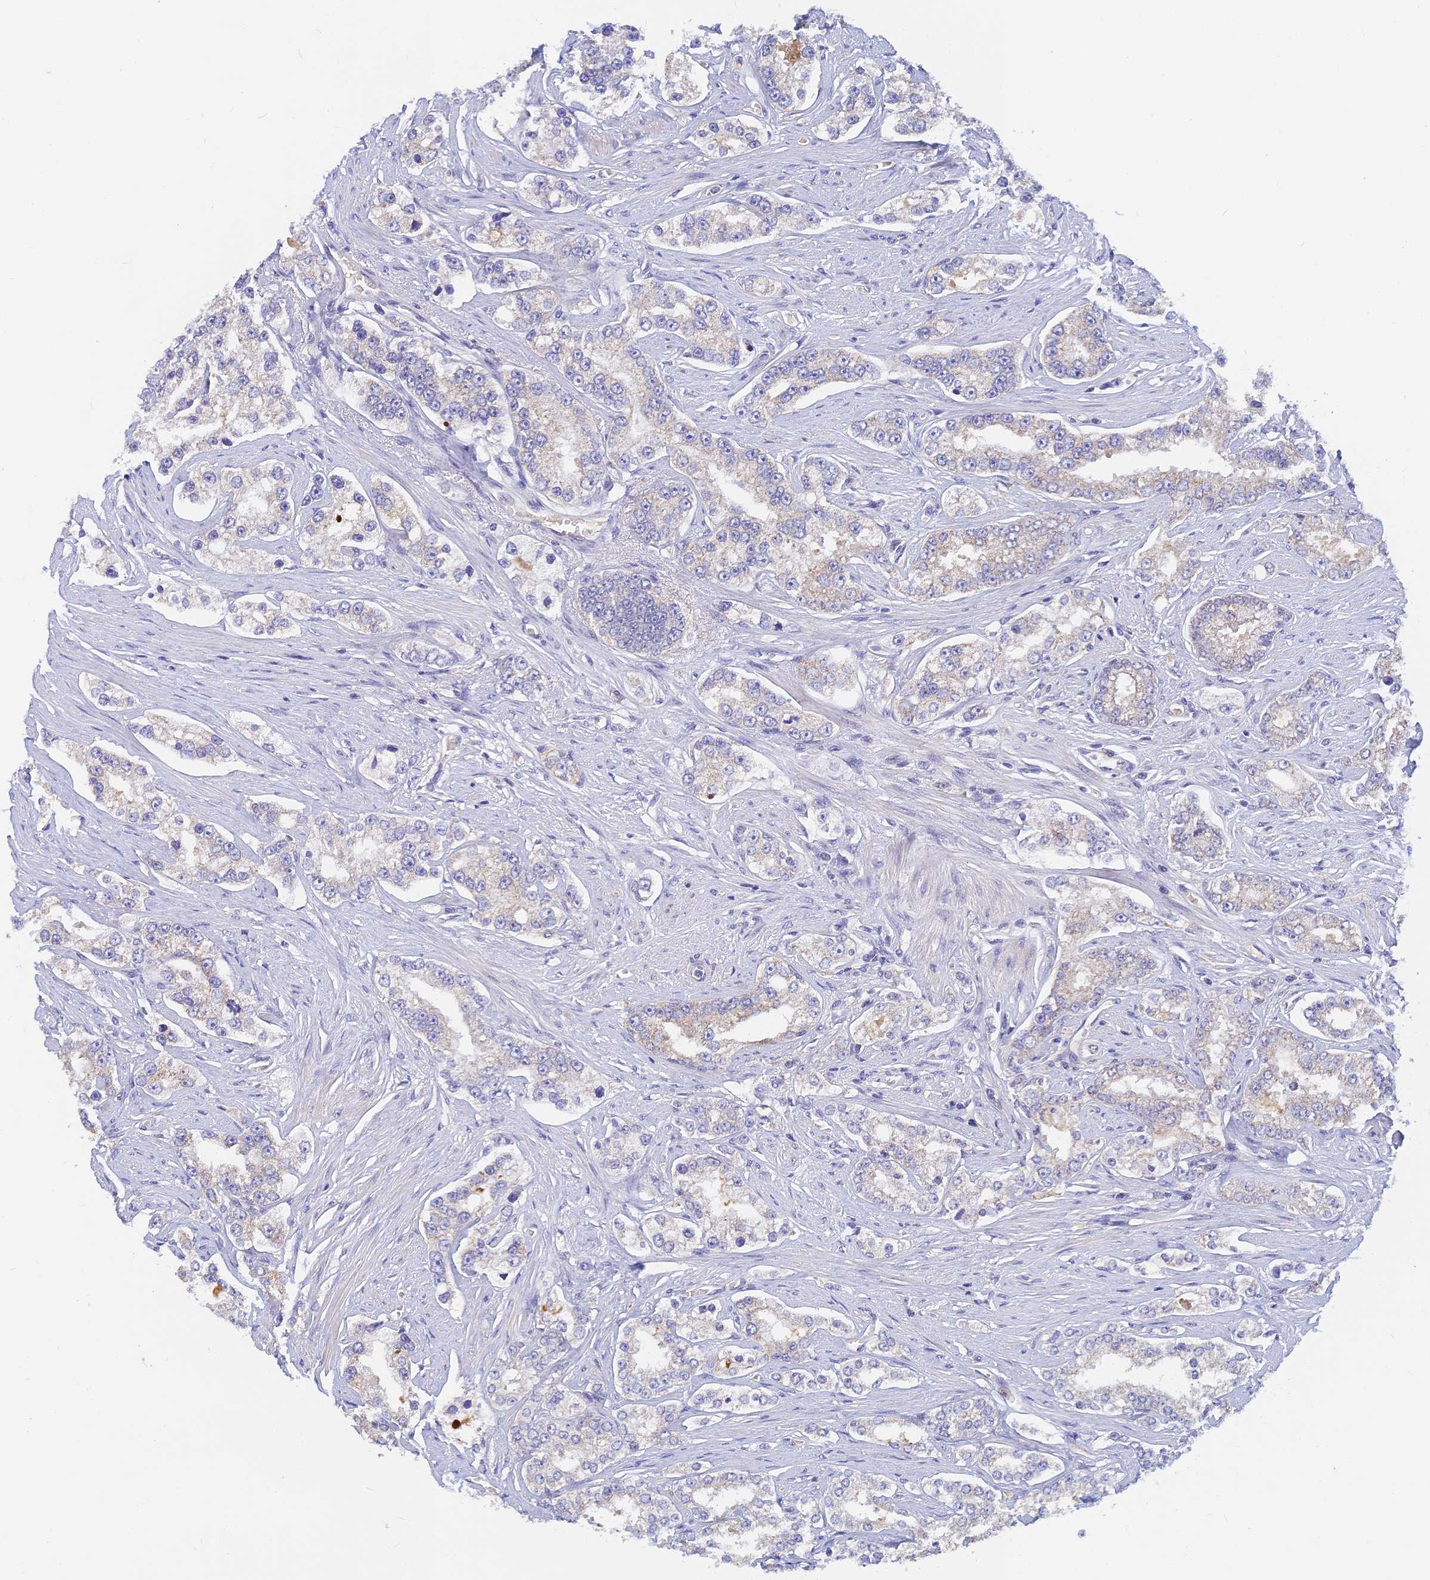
{"staining": {"intensity": "weak", "quantity": "<25%", "location": "cytoplasmic/membranous"}, "tissue": "prostate cancer", "cell_type": "Tumor cells", "image_type": "cancer", "snomed": [{"axis": "morphology", "description": "Normal tissue, NOS"}, {"axis": "morphology", "description": "Adenocarcinoma, High grade"}, {"axis": "topography", "description": "Prostate"}], "caption": "Protein analysis of prostate cancer displays no significant positivity in tumor cells.", "gene": "CACNA1B", "patient": {"sex": "male", "age": 83}}